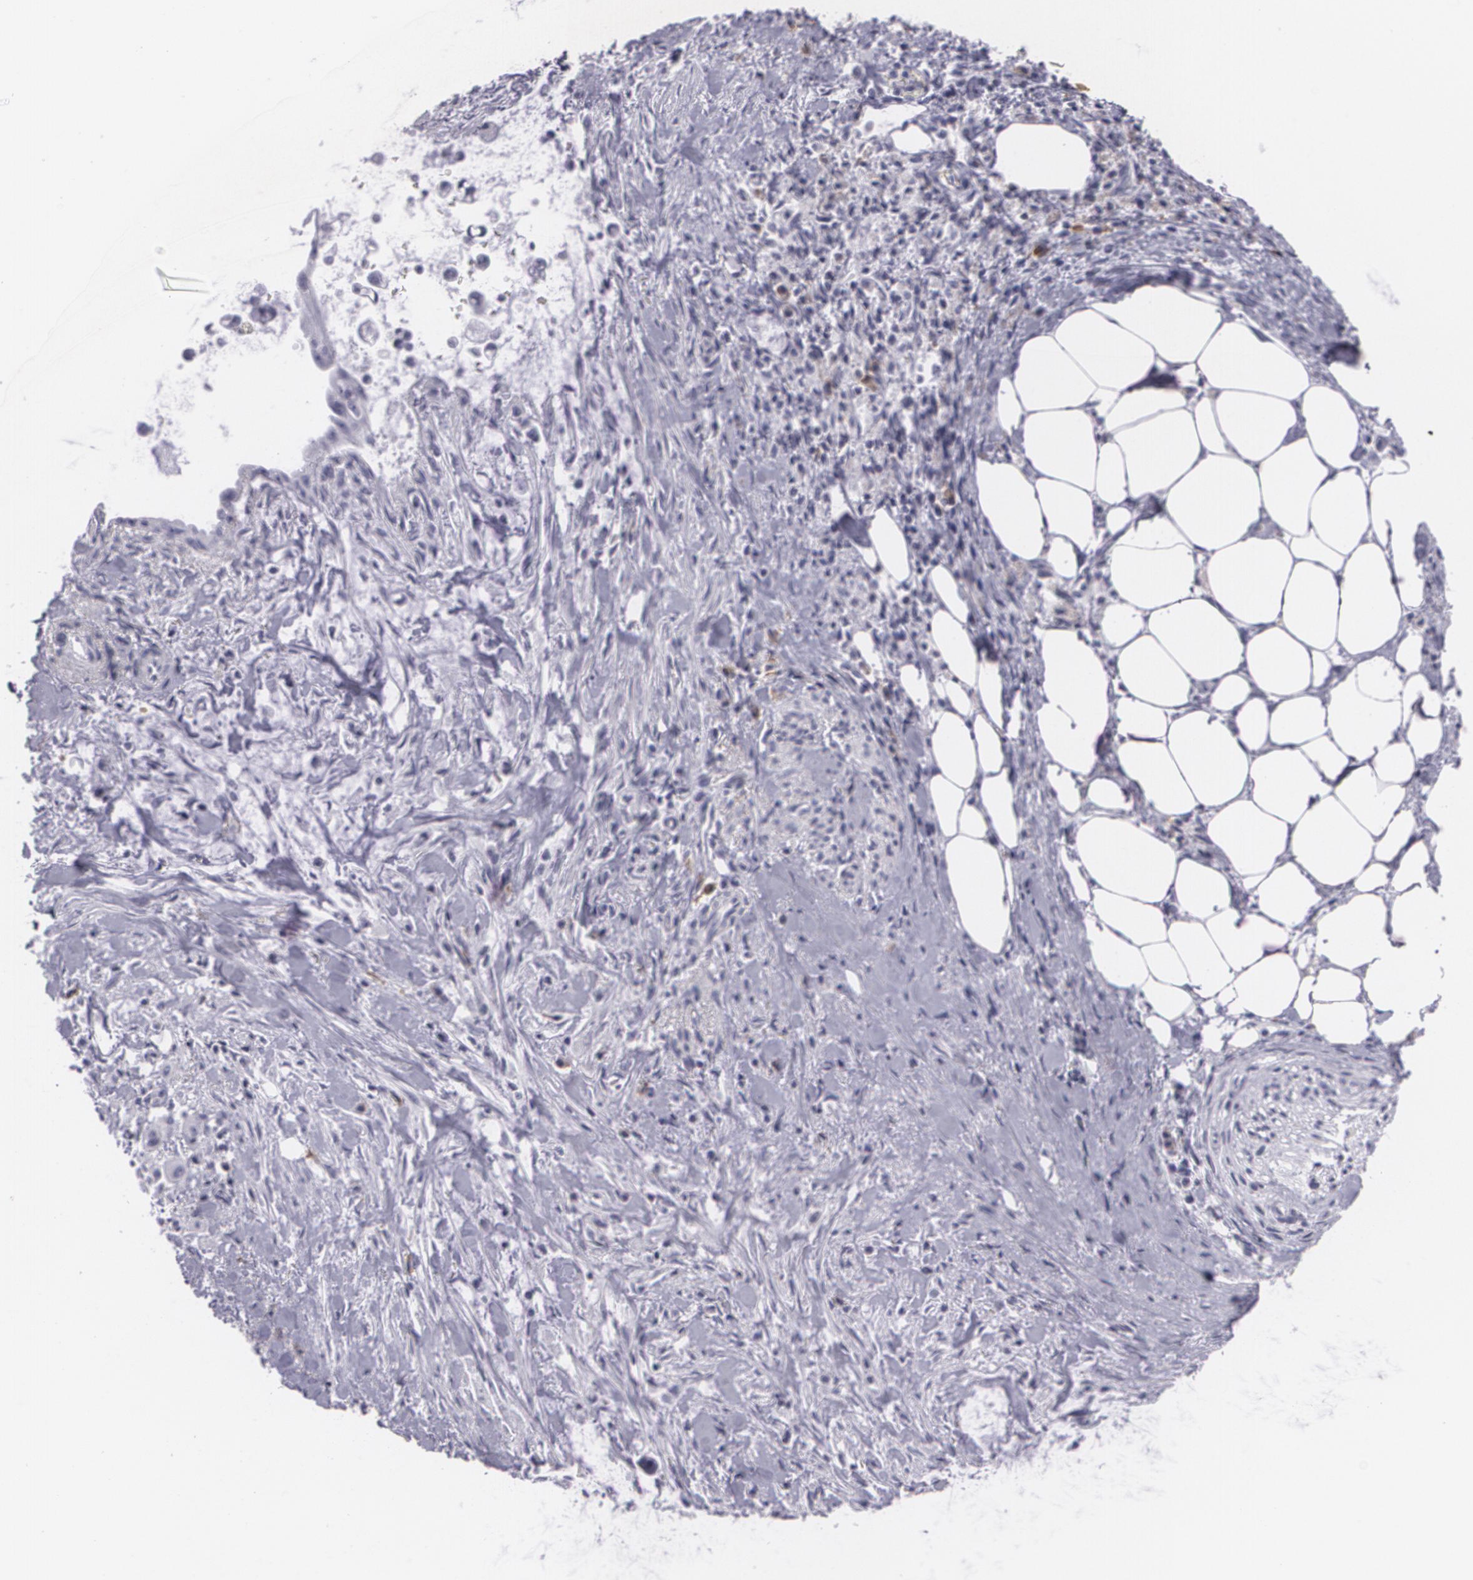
{"staining": {"intensity": "negative", "quantity": "none", "location": "none"}, "tissue": "pancreatic cancer", "cell_type": "Tumor cells", "image_type": "cancer", "snomed": [{"axis": "morphology", "description": "Adenocarcinoma, NOS"}, {"axis": "topography", "description": "Pancreas"}], "caption": "Histopathology image shows no protein expression in tumor cells of pancreatic adenocarcinoma tissue.", "gene": "MAP2", "patient": {"sex": "male", "age": 59}}